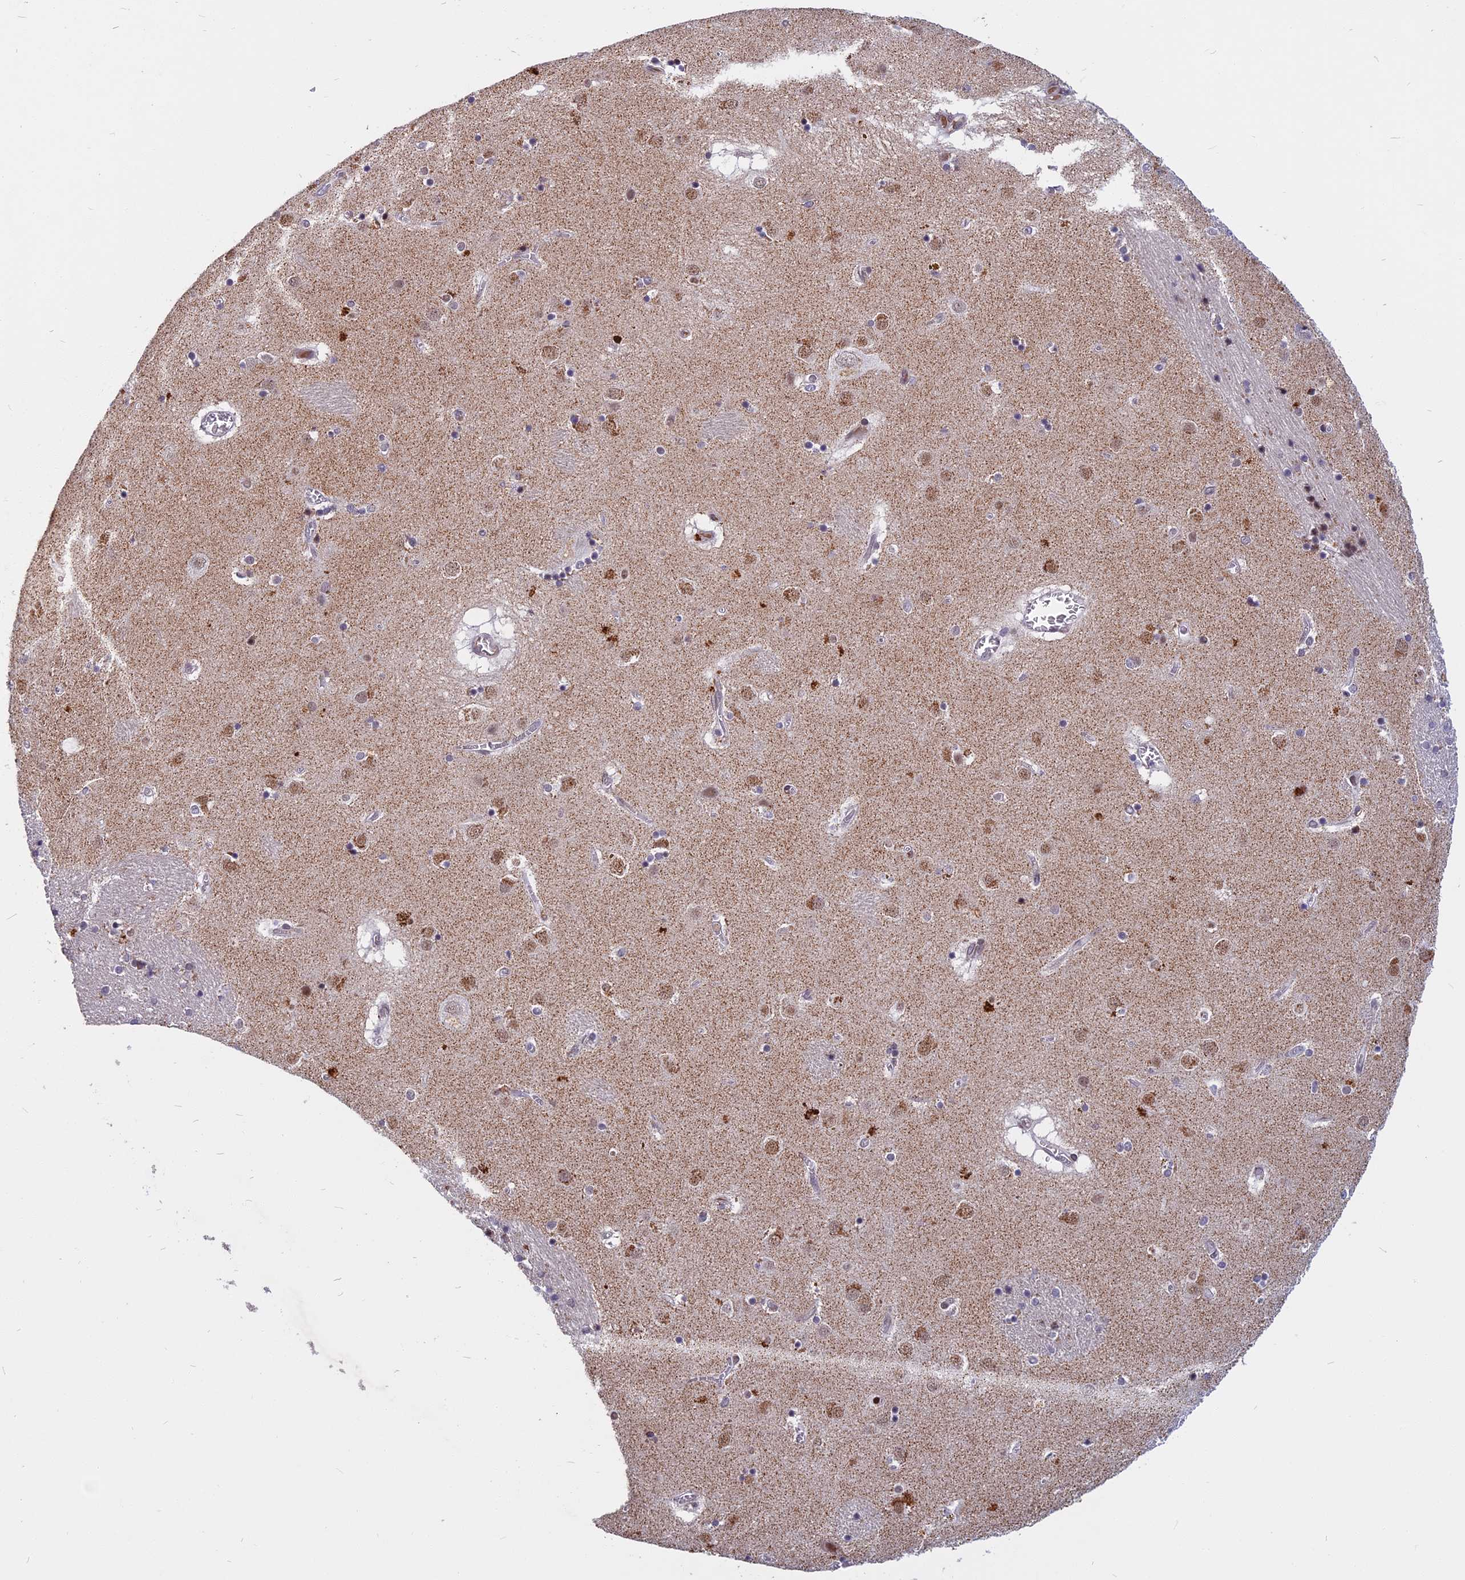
{"staining": {"intensity": "moderate", "quantity": "<25%", "location": "nuclear"}, "tissue": "caudate", "cell_type": "Glial cells", "image_type": "normal", "snomed": [{"axis": "morphology", "description": "Normal tissue, NOS"}, {"axis": "topography", "description": "Lateral ventricle wall"}], "caption": "Protein staining displays moderate nuclear staining in approximately <25% of glial cells in normal caudate.", "gene": "CDC7", "patient": {"sex": "male", "age": 70}}